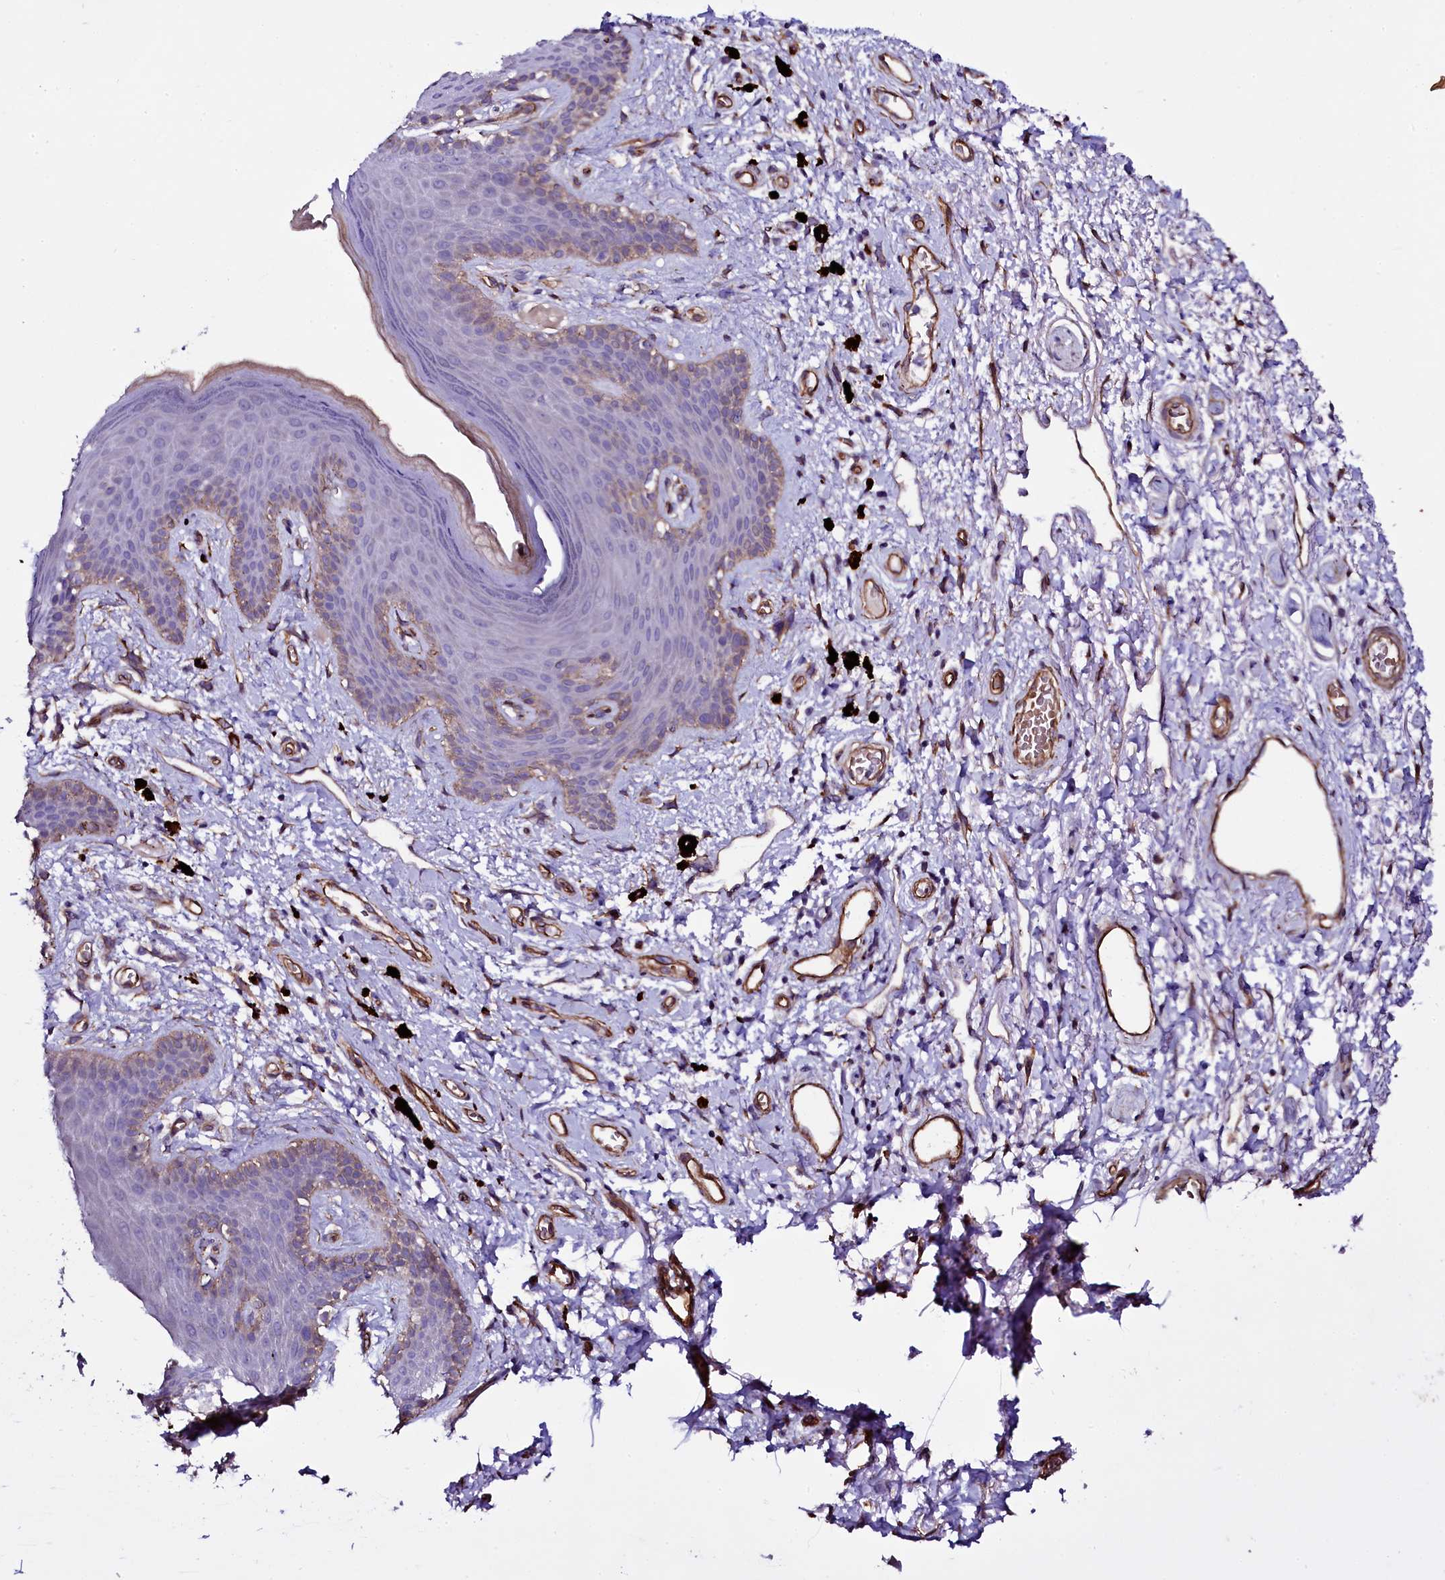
{"staining": {"intensity": "moderate", "quantity": "<25%", "location": "cytoplasmic/membranous"}, "tissue": "skin", "cell_type": "Epidermal cells", "image_type": "normal", "snomed": [{"axis": "morphology", "description": "Normal tissue, NOS"}, {"axis": "topography", "description": "Anal"}], "caption": "Immunohistochemistry of normal human skin displays low levels of moderate cytoplasmic/membranous staining in approximately <25% of epidermal cells.", "gene": "MEX3C", "patient": {"sex": "female", "age": 46}}